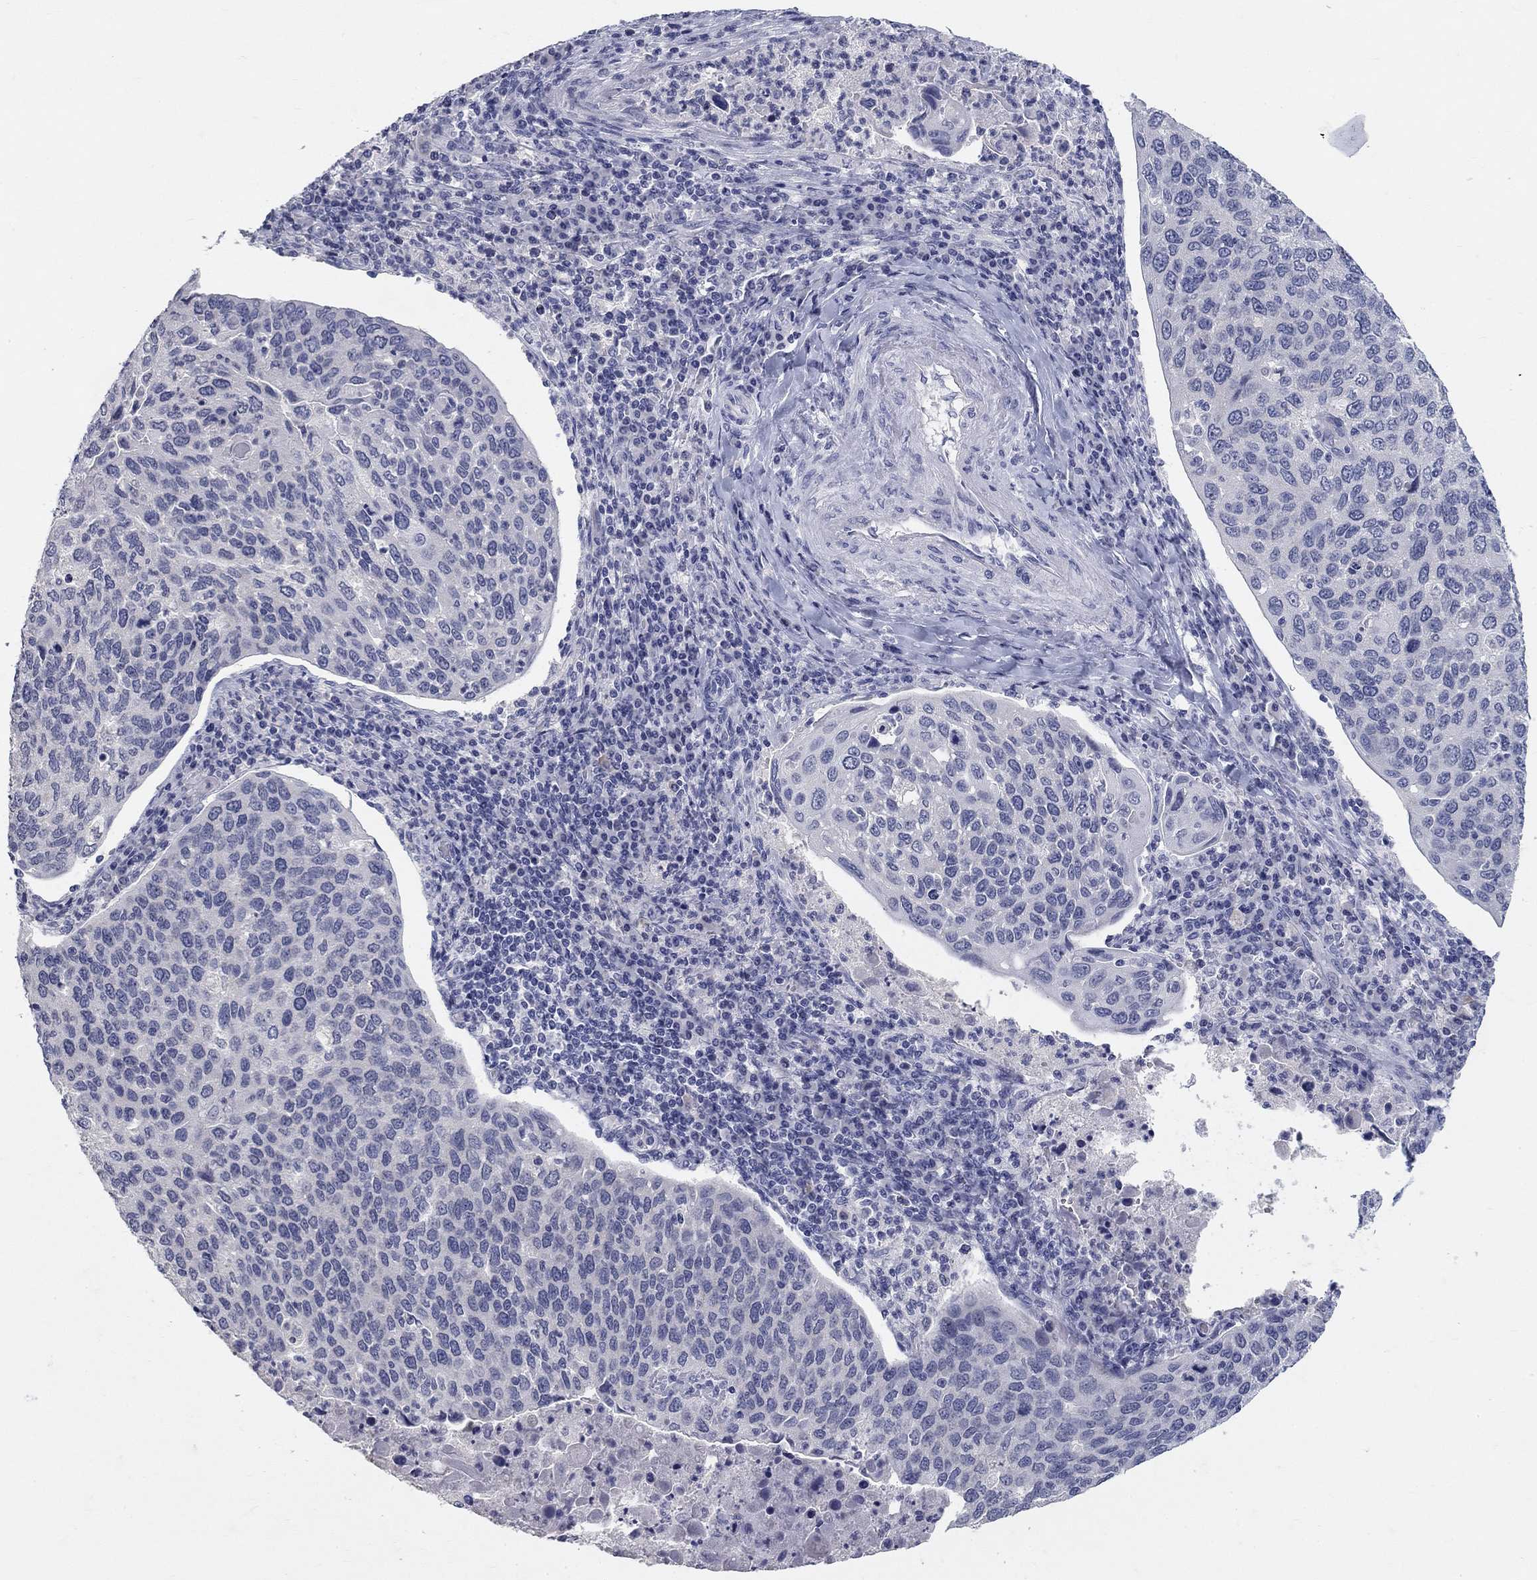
{"staining": {"intensity": "negative", "quantity": "none", "location": "none"}, "tissue": "cervical cancer", "cell_type": "Tumor cells", "image_type": "cancer", "snomed": [{"axis": "morphology", "description": "Squamous cell carcinoma, NOS"}, {"axis": "topography", "description": "Cervix"}], "caption": "The immunohistochemistry (IHC) photomicrograph has no significant staining in tumor cells of cervical cancer (squamous cell carcinoma) tissue.", "gene": "ELAVL4", "patient": {"sex": "female", "age": 54}}